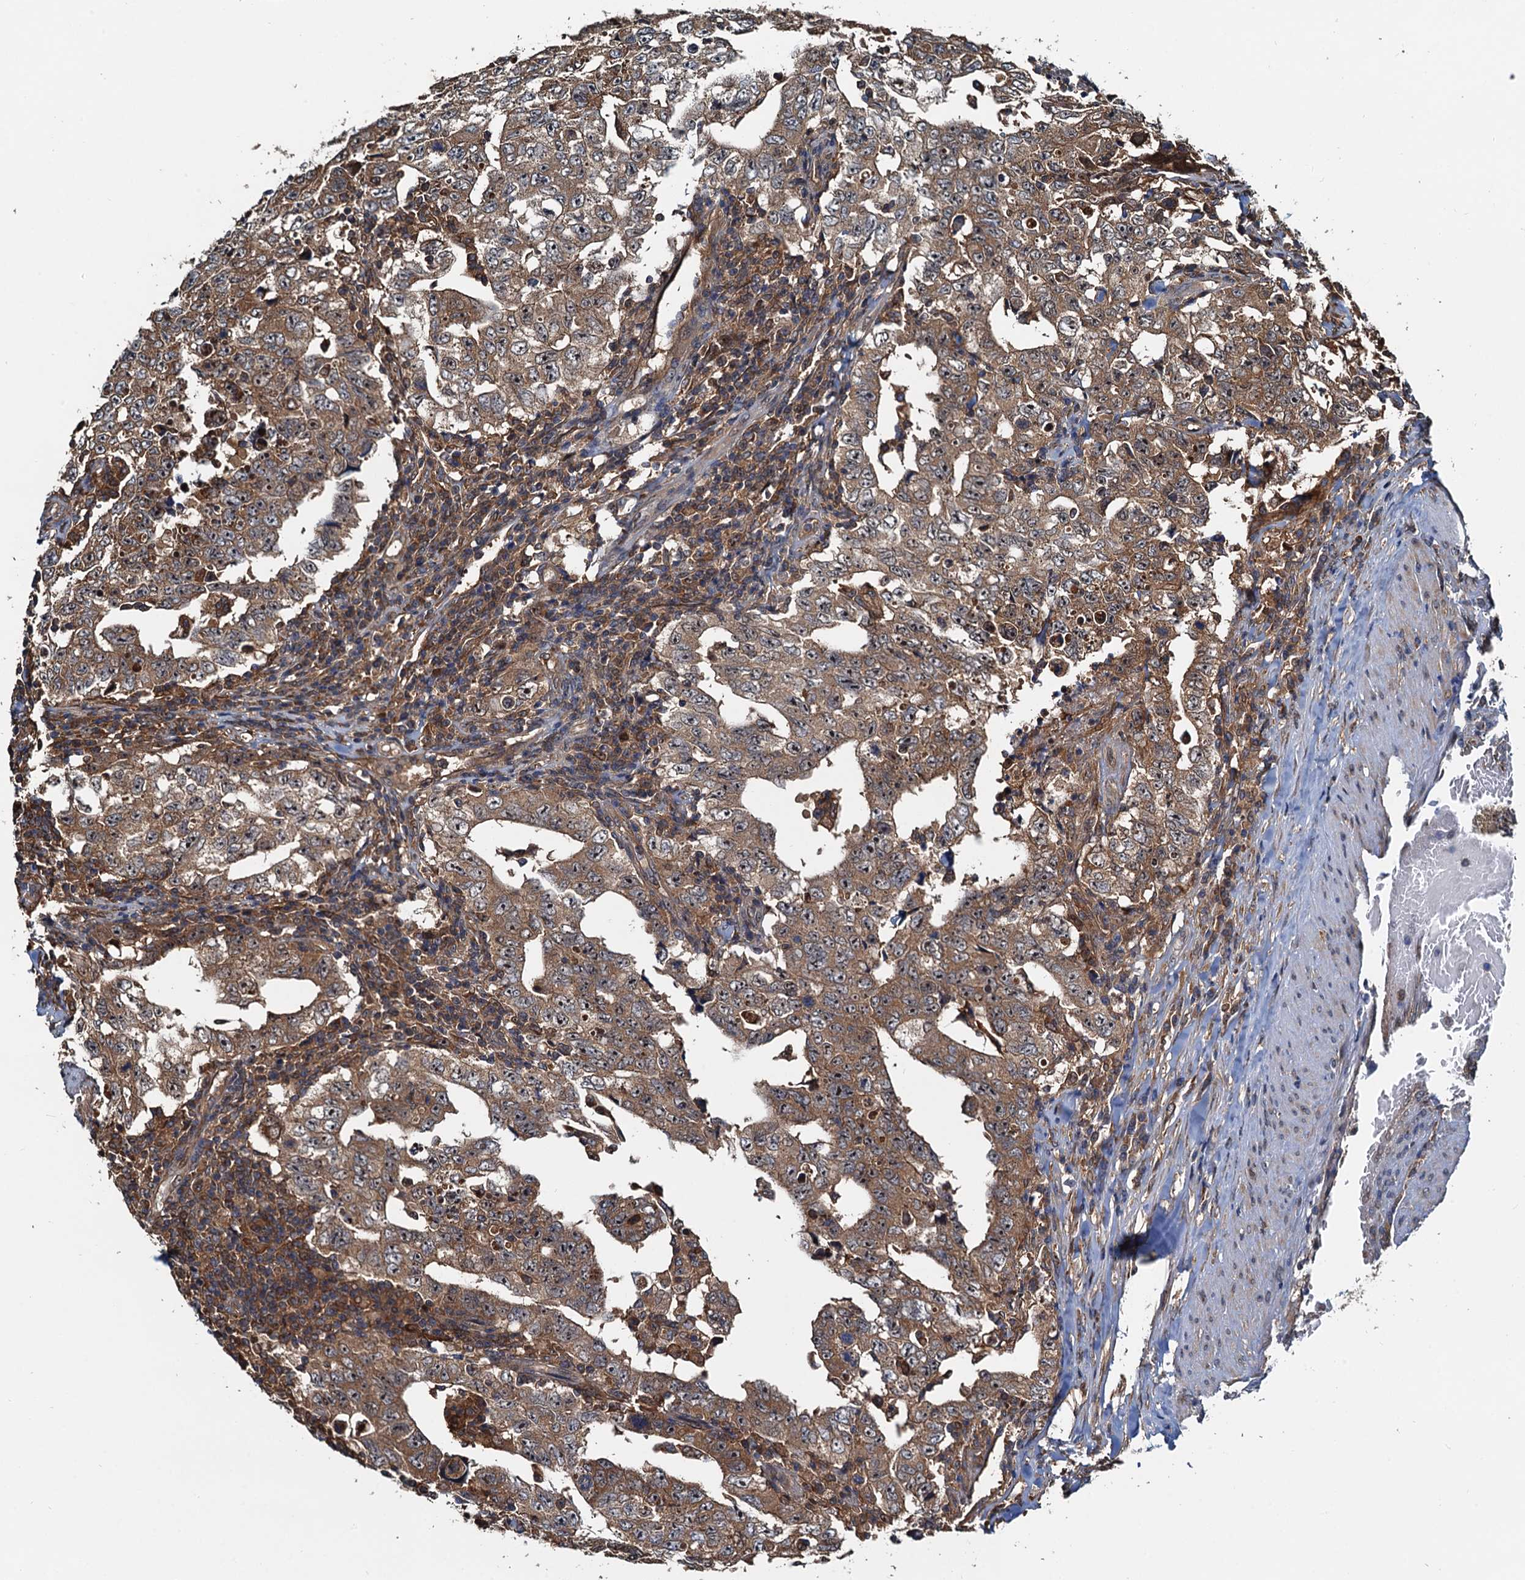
{"staining": {"intensity": "moderate", "quantity": ">75%", "location": "cytoplasmic/membranous"}, "tissue": "testis cancer", "cell_type": "Tumor cells", "image_type": "cancer", "snomed": [{"axis": "morphology", "description": "Carcinoma, Embryonal, NOS"}, {"axis": "topography", "description": "Testis"}], "caption": "IHC of human testis cancer reveals medium levels of moderate cytoplasmic/membranous staining in about >75% of tumor cells.", "gene": "USP6NL", "patient": {"sex": "male", "age": 26}}